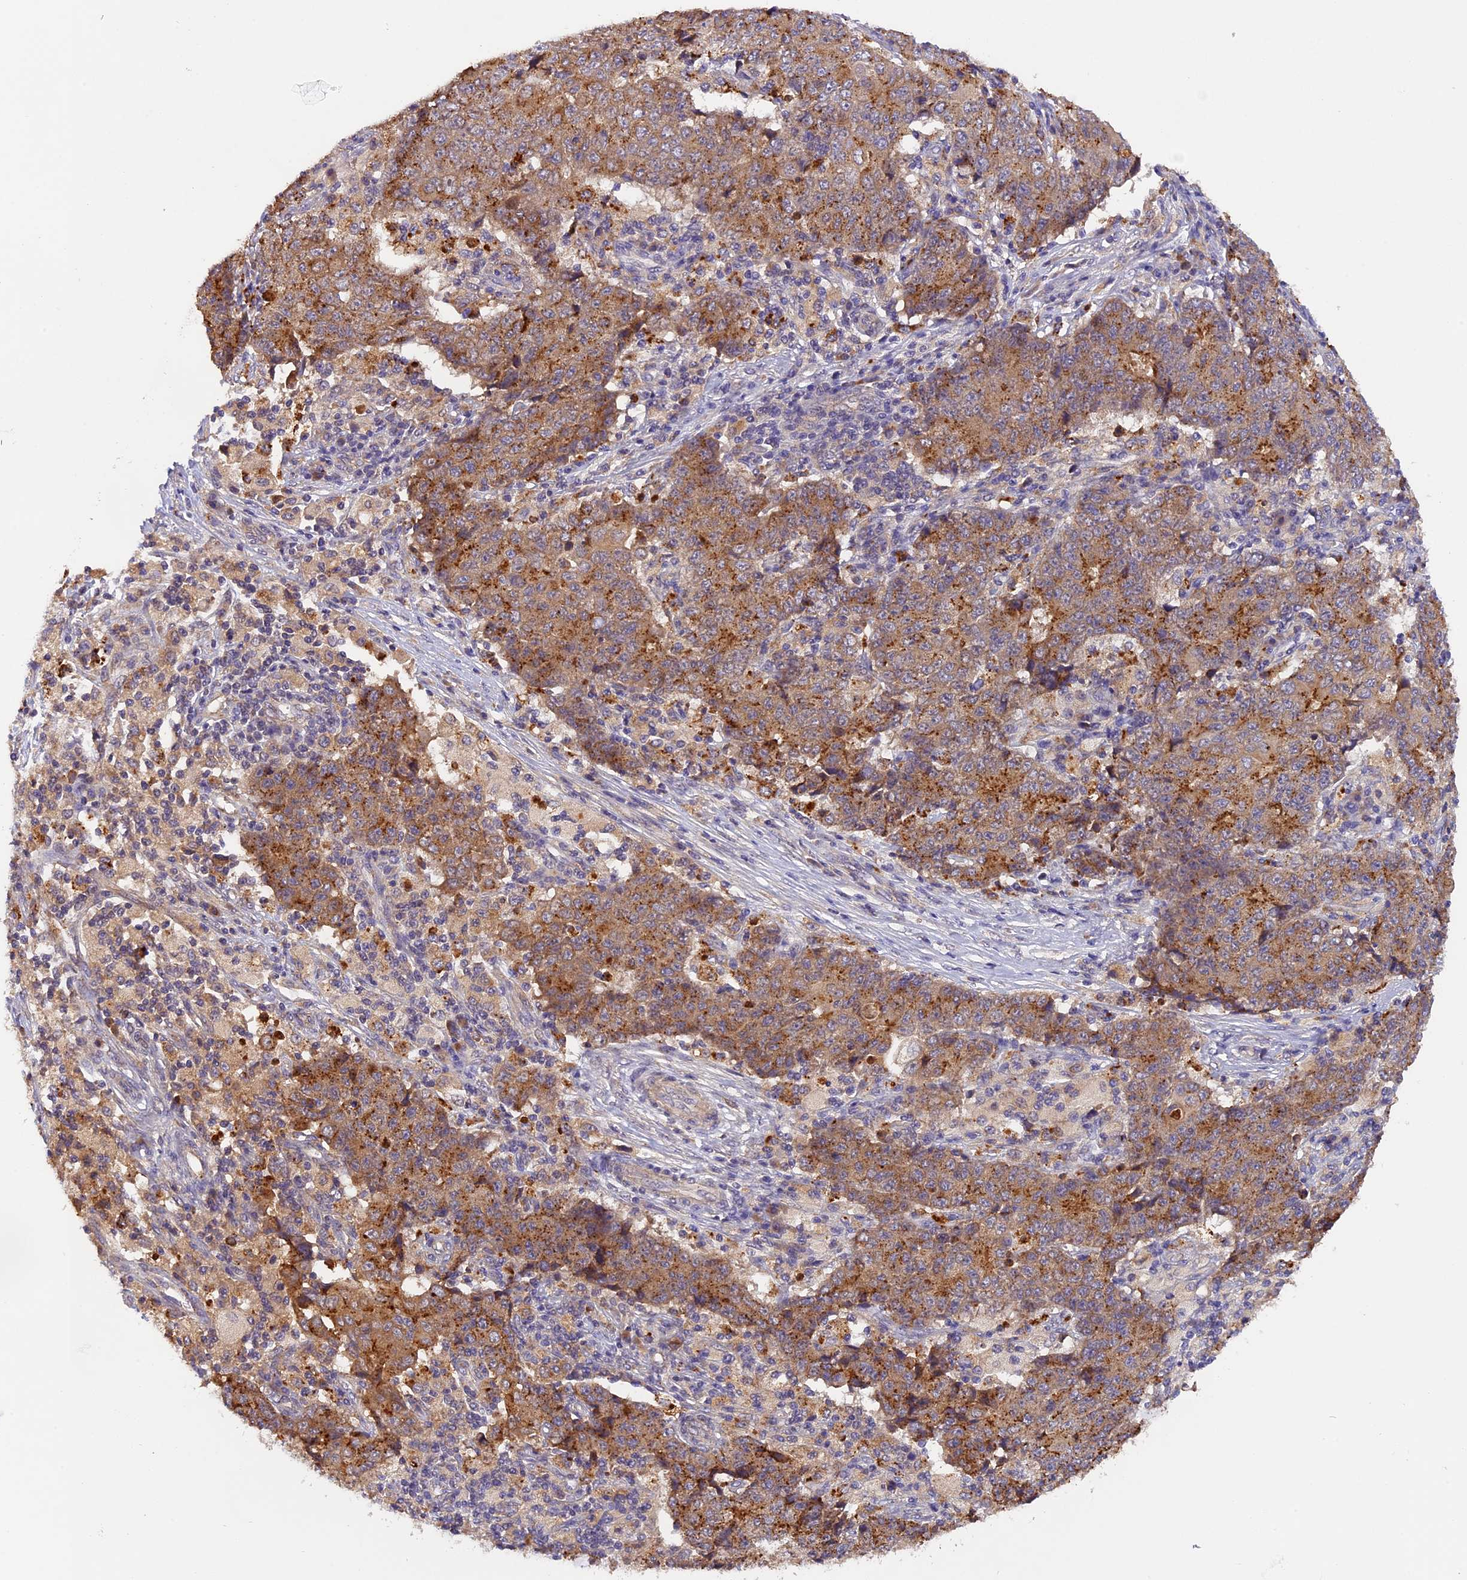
{"staining": {"intensity": "moderate", "quantity": ">75%", "location": "cytoplasmic/membranous"}, "tissue": "ovarian cancer", "cell_type": "Tumor cells", "image_type": "cancer", "snomed": [{"axis": "morphology", "description": "Carcinoma, endometroid"}, {"axis": "topography", "description": "Ovary"}], "caption": "Immunohistochemical staining of ovarian cancer (endometroid carcinoma) exhibits medium levels of moderate cytoplasmic/membranous protein staining in about >75% of tumor cells.", "gene": "COPE", "patient": {"sex": "female", "age": 42}}